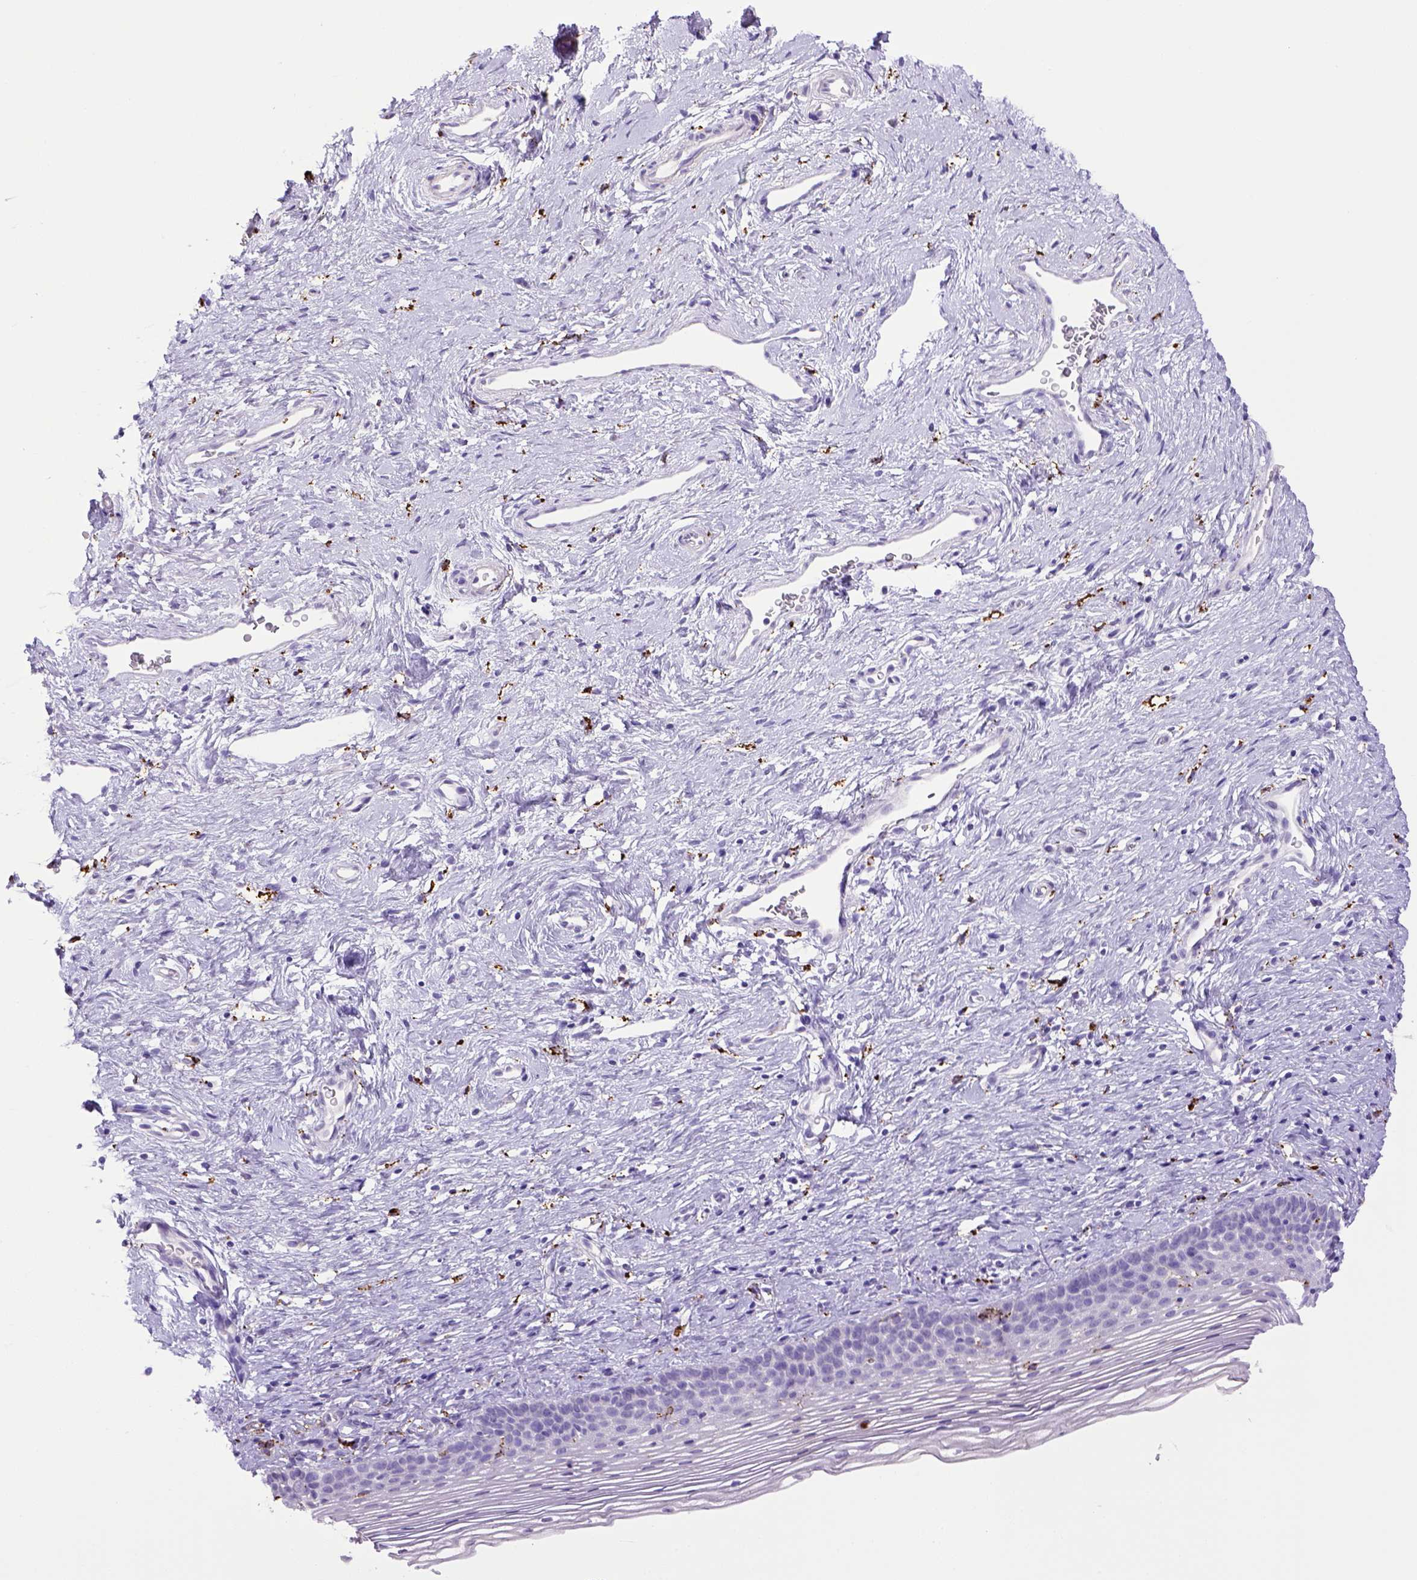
{"staining": {"intensity": "negative", "quantity": "none", "location": "none"}, "tissue": "cervix", "cell_type": "Glandular cells", "image_type": "normal", "snomed": [{"axis": "morphology", "description": "Normal tissue, NOS"}, {"axis": "topography", "description": "Cervix"}], "caption": "Human cervix stained for a protein using immunohistochemistry (IHC) shows no expression in glandular cells.", "gene": "CD68", "patient": {"sex": "female", "age": 39}}